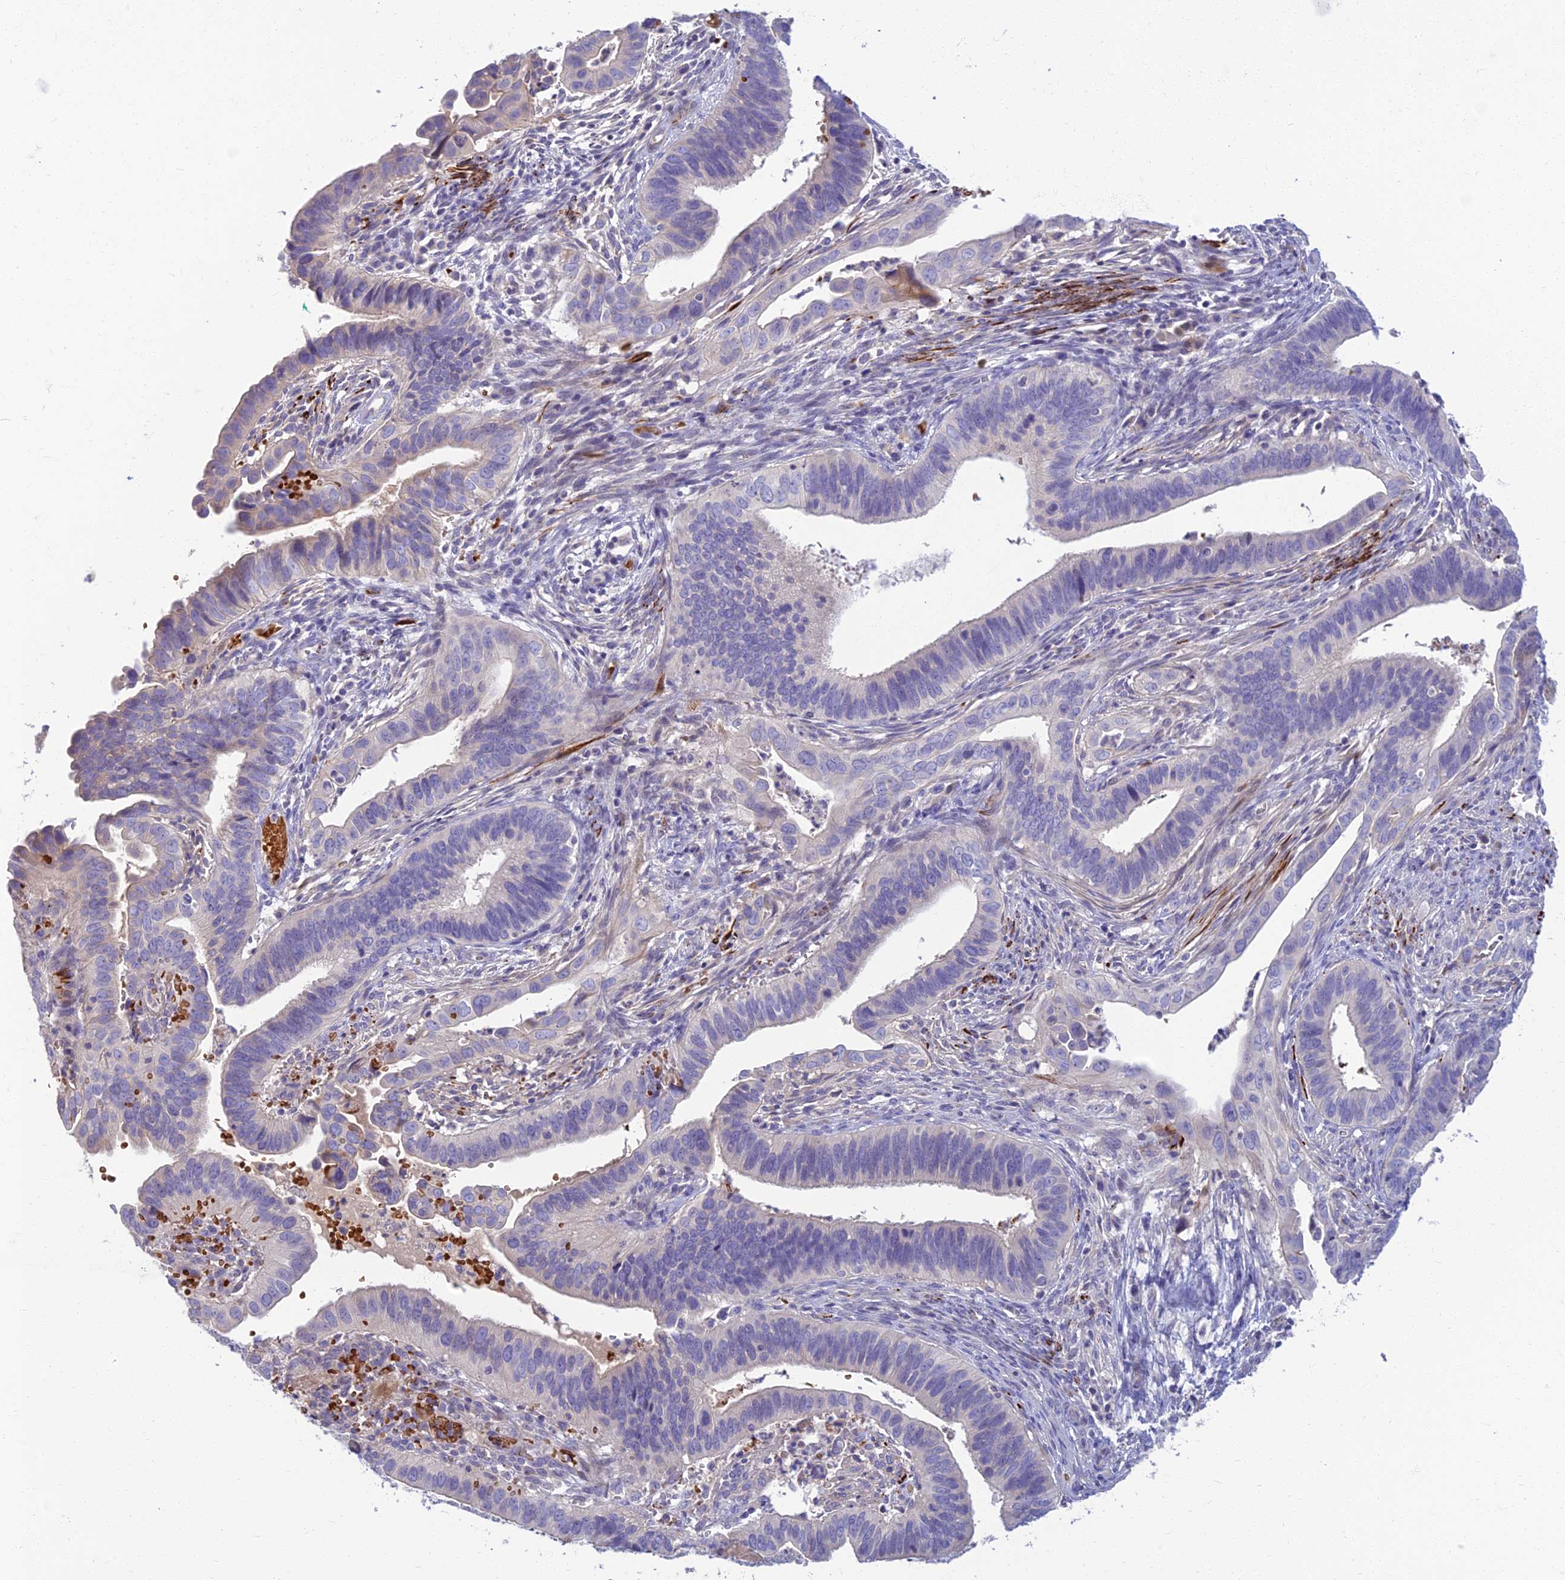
{"staining": {"intensity": "negative", "quantity": "none", "location": "none"}, "tissue": "cervical cancer", "cell_type": "Tumor cells", "image_type": "cancer", "snomed": [{"axis": "morphology", "description": "Adenocarcinoma, NOS"}, {"axis": "topography", "description": "Cervix"}], "caption": "Protein analysis of cervical cancer (adenocarcinoma) displays no significant staining in tumor cells. The staining was performed using DAB to visualize the protein expression in brown, while the nuclei were stained in blue with hematoxylin (Magnification: 20x).", "gene": "CLIP4", "patient": {"sex": "female", "age": 42}}